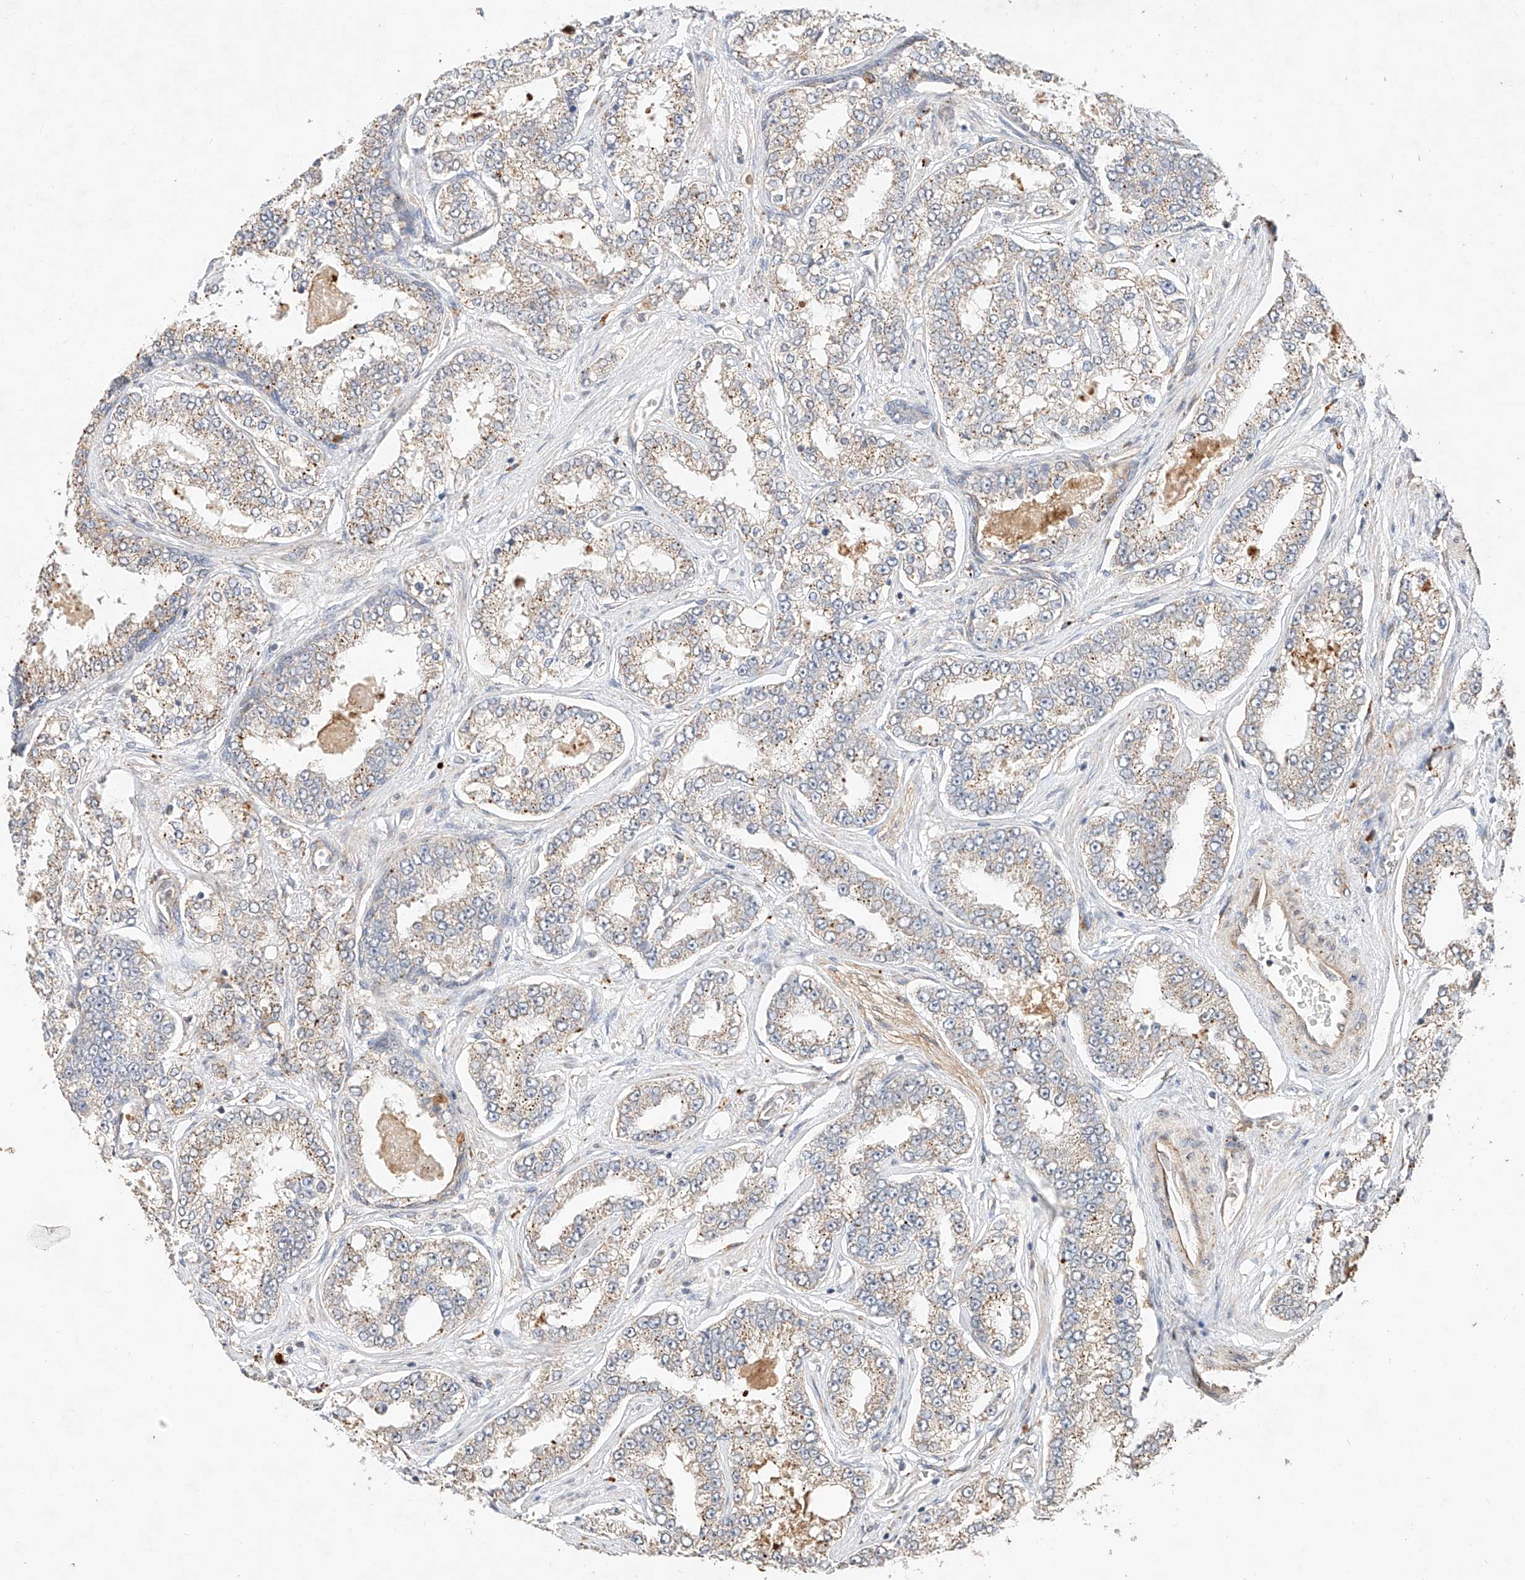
{"staining": {"intensity": "weak", "quantity": "25%-75%", "location": "cytoplasmic/membranous"}, "tissue": "prostate cancer", "cell_type": "Tumor cells", "image_type": "cancer", "snomed": [{"axis": "morphology", "description": "Normal tissue, NOS"}, {"axis": "morphology", "description": "Adenocarcinoma, High grade"}, {"axis": "topography", "description": "Prostate"}], "caption": "The photomicrograph displays immunohistochemical staining of prostate cancer. There is weak cytoplasmic/membranous positivity is seen in approximately 25%-75% of tumor cells.", "gene": "SUSD6", "patient": {"sex": "male", "age": 83}}